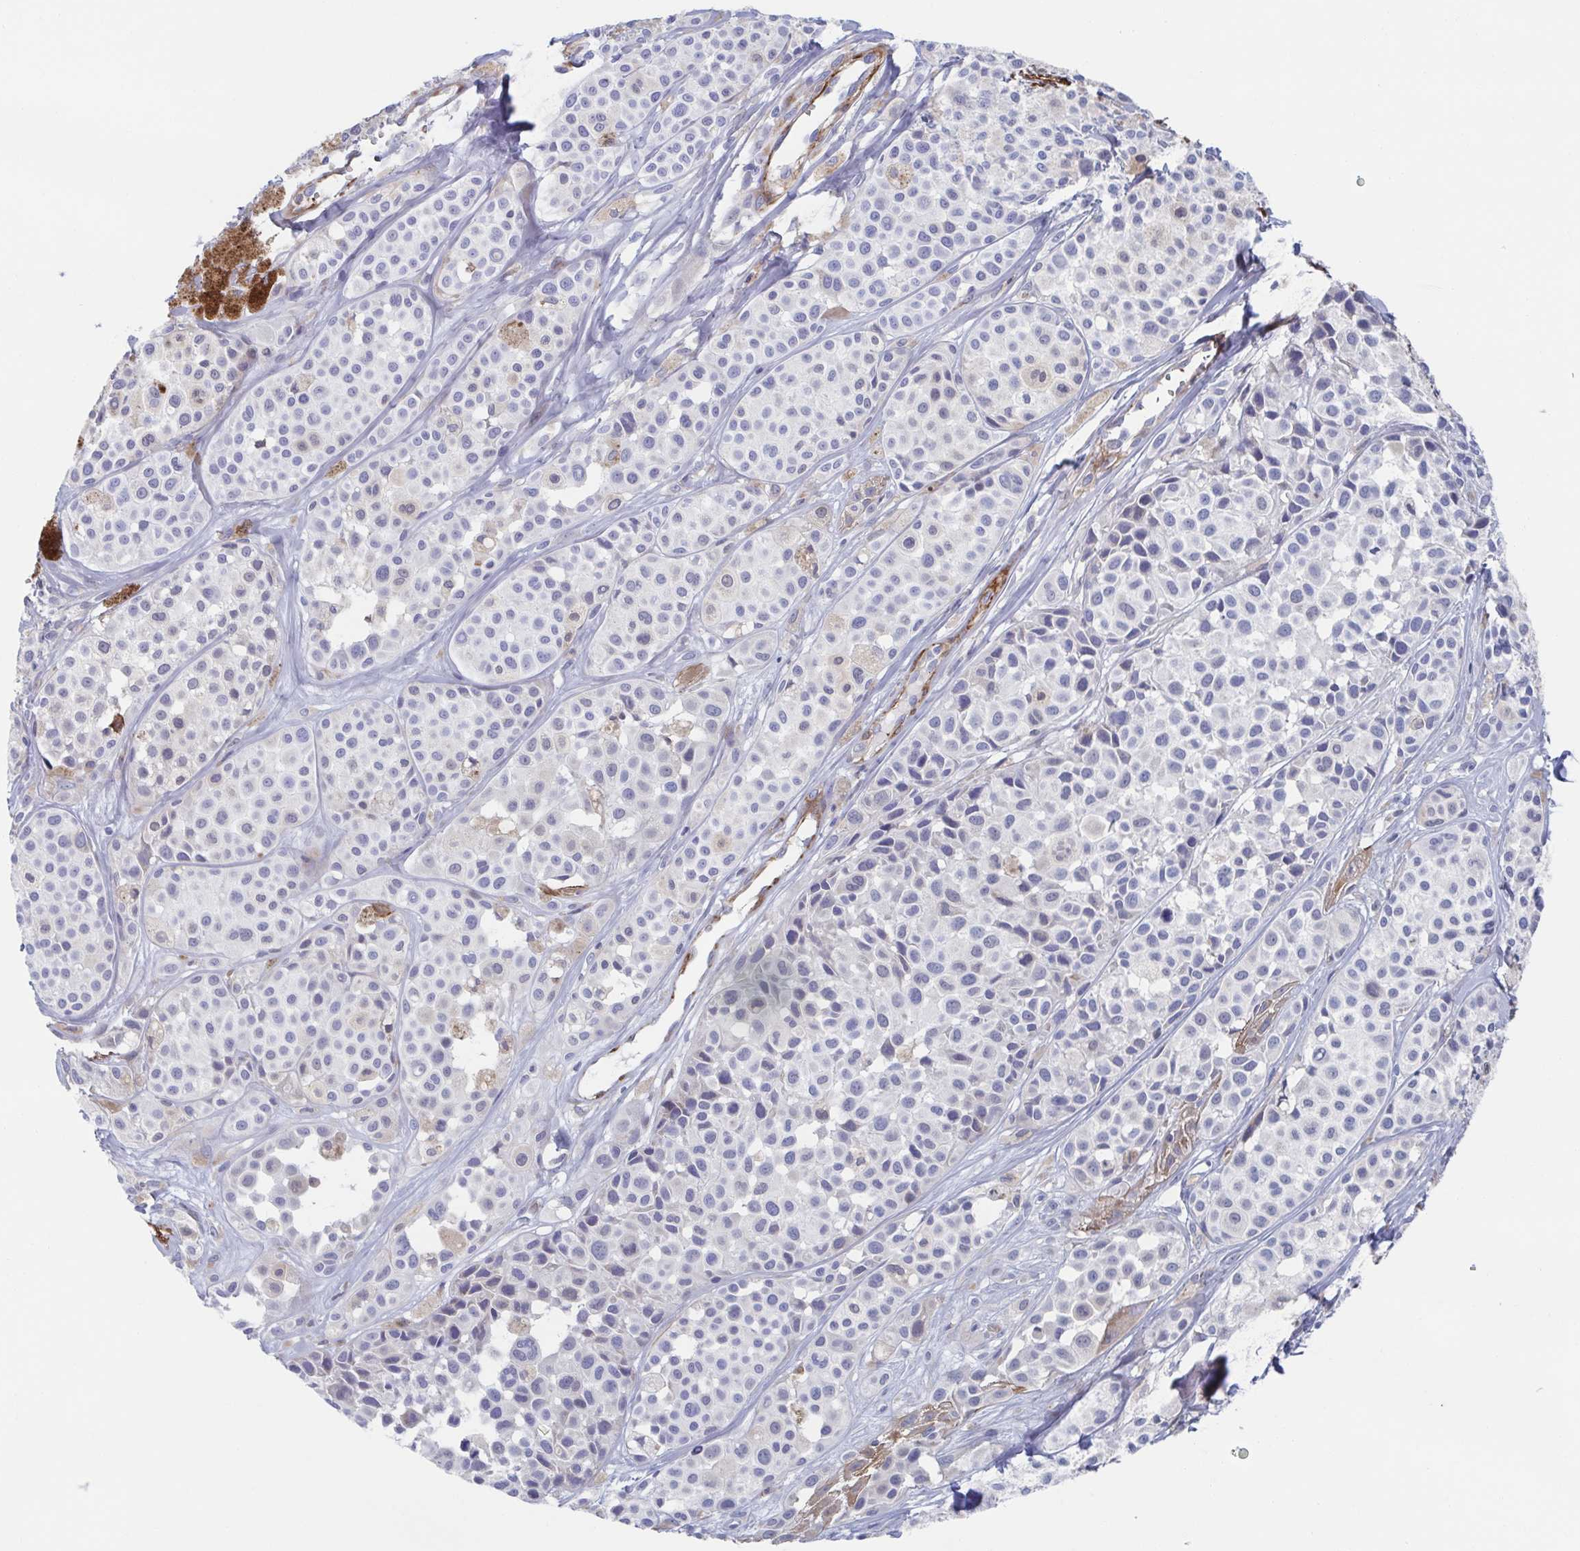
{"staining": {"intensity": "negative", "quantity": "none", "location": "none"}, "tissue": "melanoma", "cell_type": "Tumor cells", "image_type": "cancer", "snomed": [{"axis": "morphology", "description": "Malignant melanoma, NOS"}, {"axis": "topography", "description": "Skin"}], "caption": "Tumor cells are negative for brown protein staining in malignant melanoma.", "gene": "KLC3", "patient": {"sex": "male", "age": 77}}